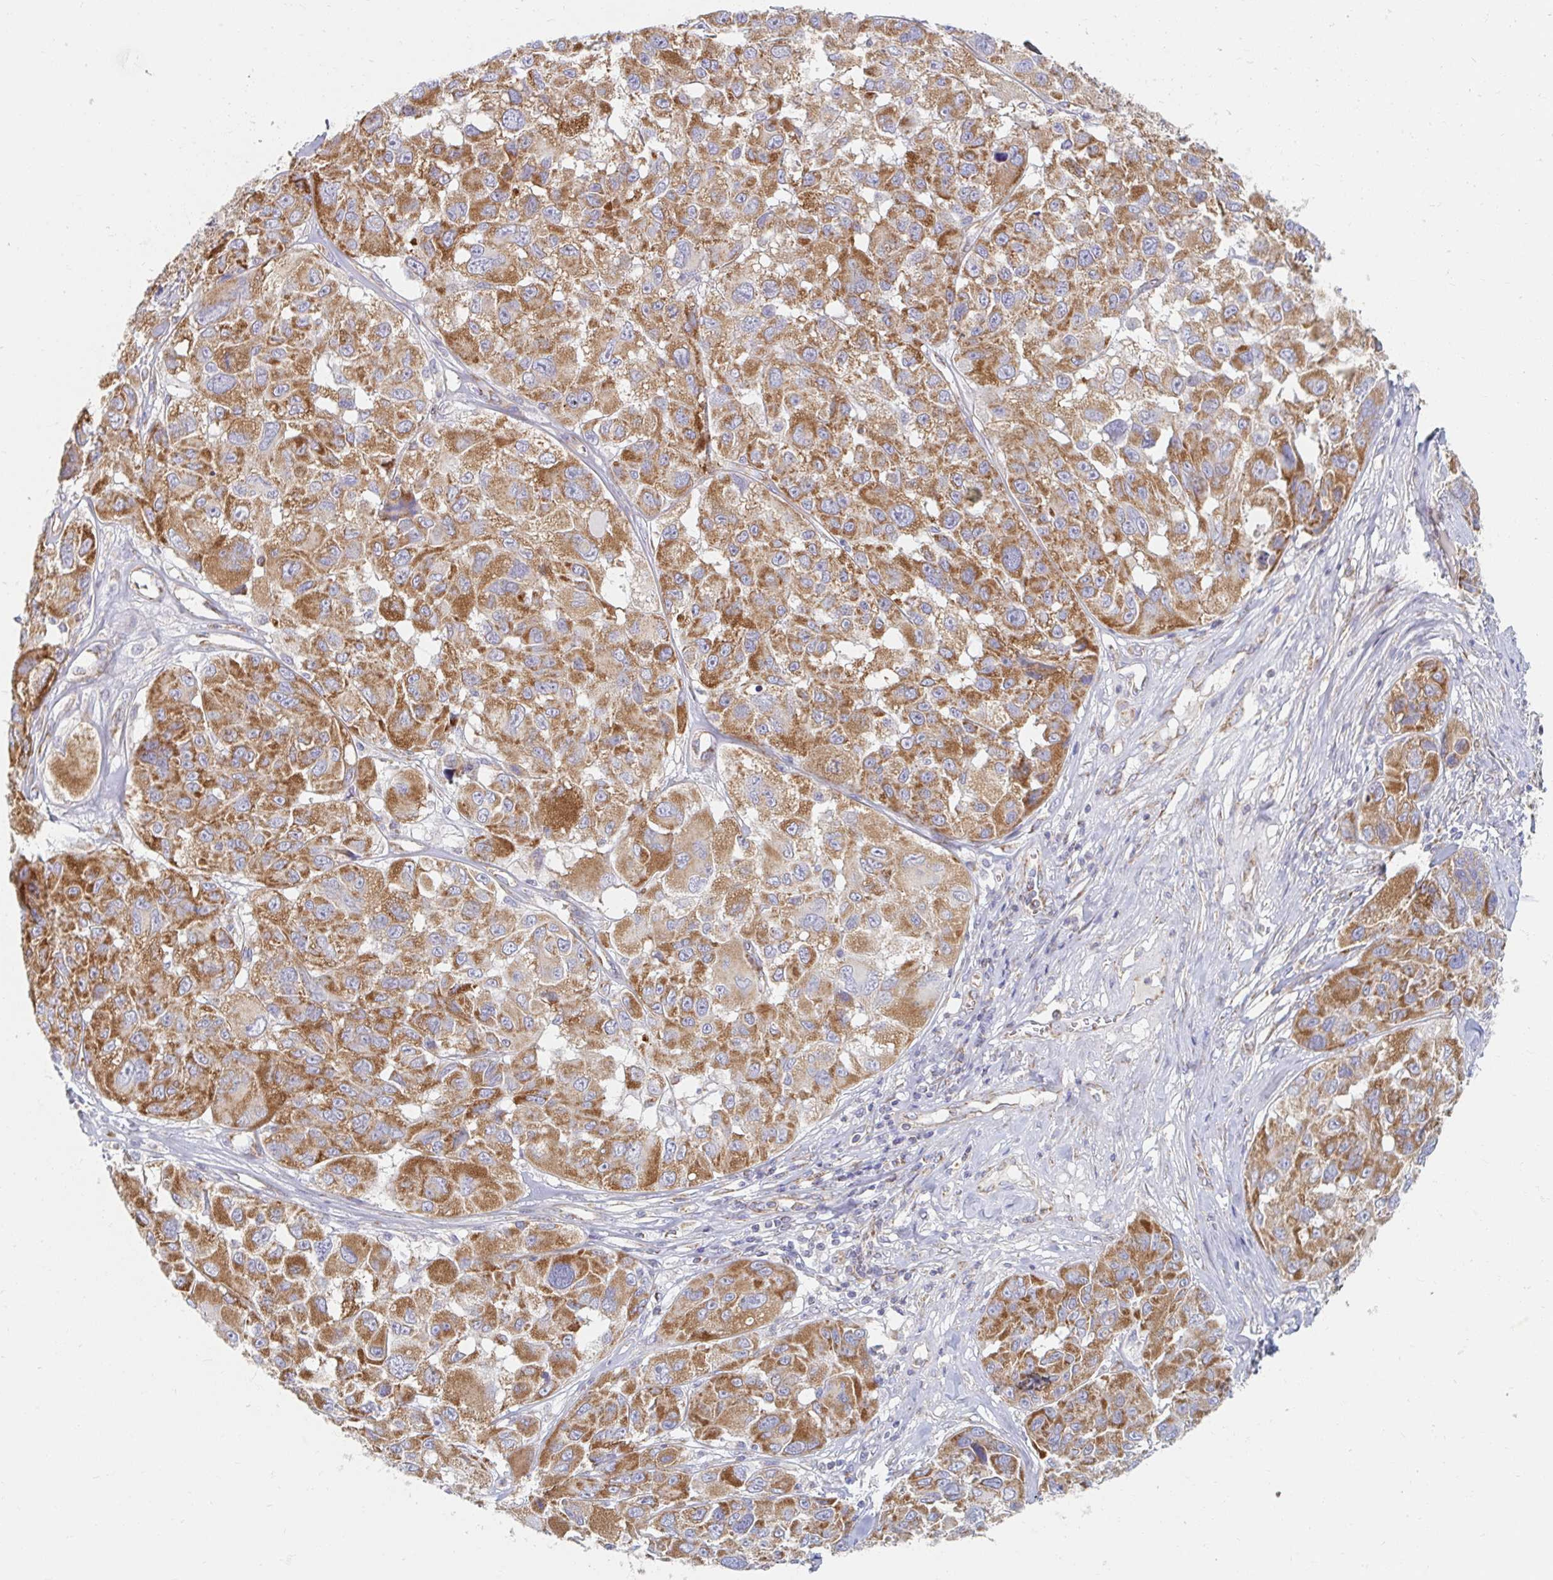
{"staining": {"intensity": "moderate", "quantity": ">75%", "location": "cytoplasmic/membranous"}, "tissue": "melanoma", "cell_type": "Tumor cells", "image_type": "cancer", "snomed": [{"axis": "morphology", "description": "Malignant melanoma, NOS"}, {"axis": "topography", "description": "Skin"}], "caption": "Immunohistochemical staining of human melanoma exhibits medium levels of moderate cytoplasmic/membranous expression in about >75% of tumor cells. Nuclei are stained in blue.", "gene": "MAVS", "patient": {"sex": "female", "age": 66}}